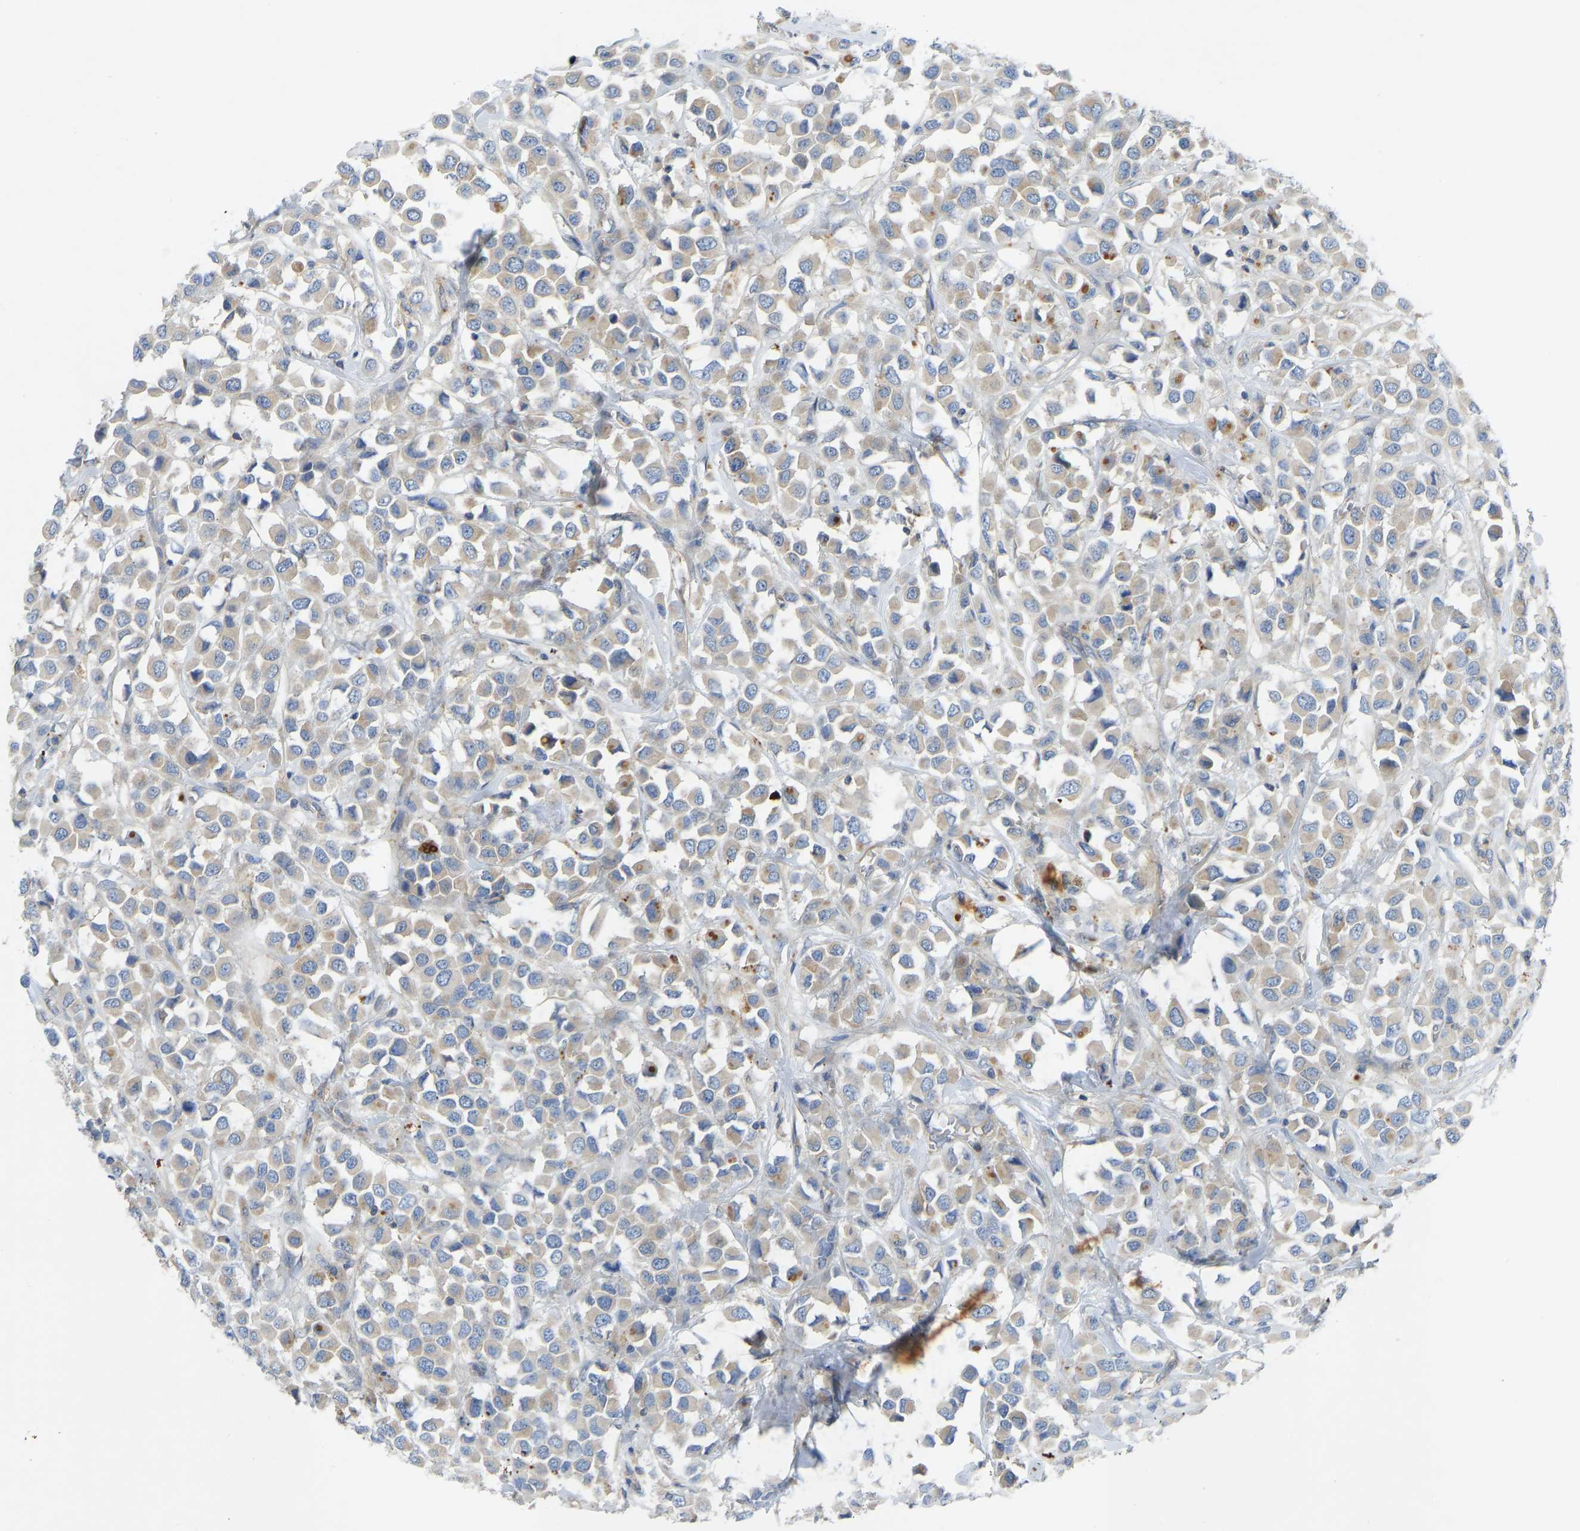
{"staining": {"intensity": "weak", "quantity": ">75%", "location": "cytoplasmic/membranous"}, "tissue": "breast cancer", "cell_type": "Tumor cells", "image_type": "cancer", "snomed": [{"axis": "morphology", "description": "Duct carcinoma"}, {"axis": "topography", "description": "Breast"}], "caption": "Immunohistochemical staining of intraductal carcinoma (breast) exhibits low levels of weak cytoplasmic/membranous staining in about >75% of tumor cells. The protein of interest is stained brown, and the nuclei are stained in blue (DAB IHC with brightfield microscopy, high magnification).", "gene": "PPP3CA", "patient": {"sex": "female", "age": 61}}